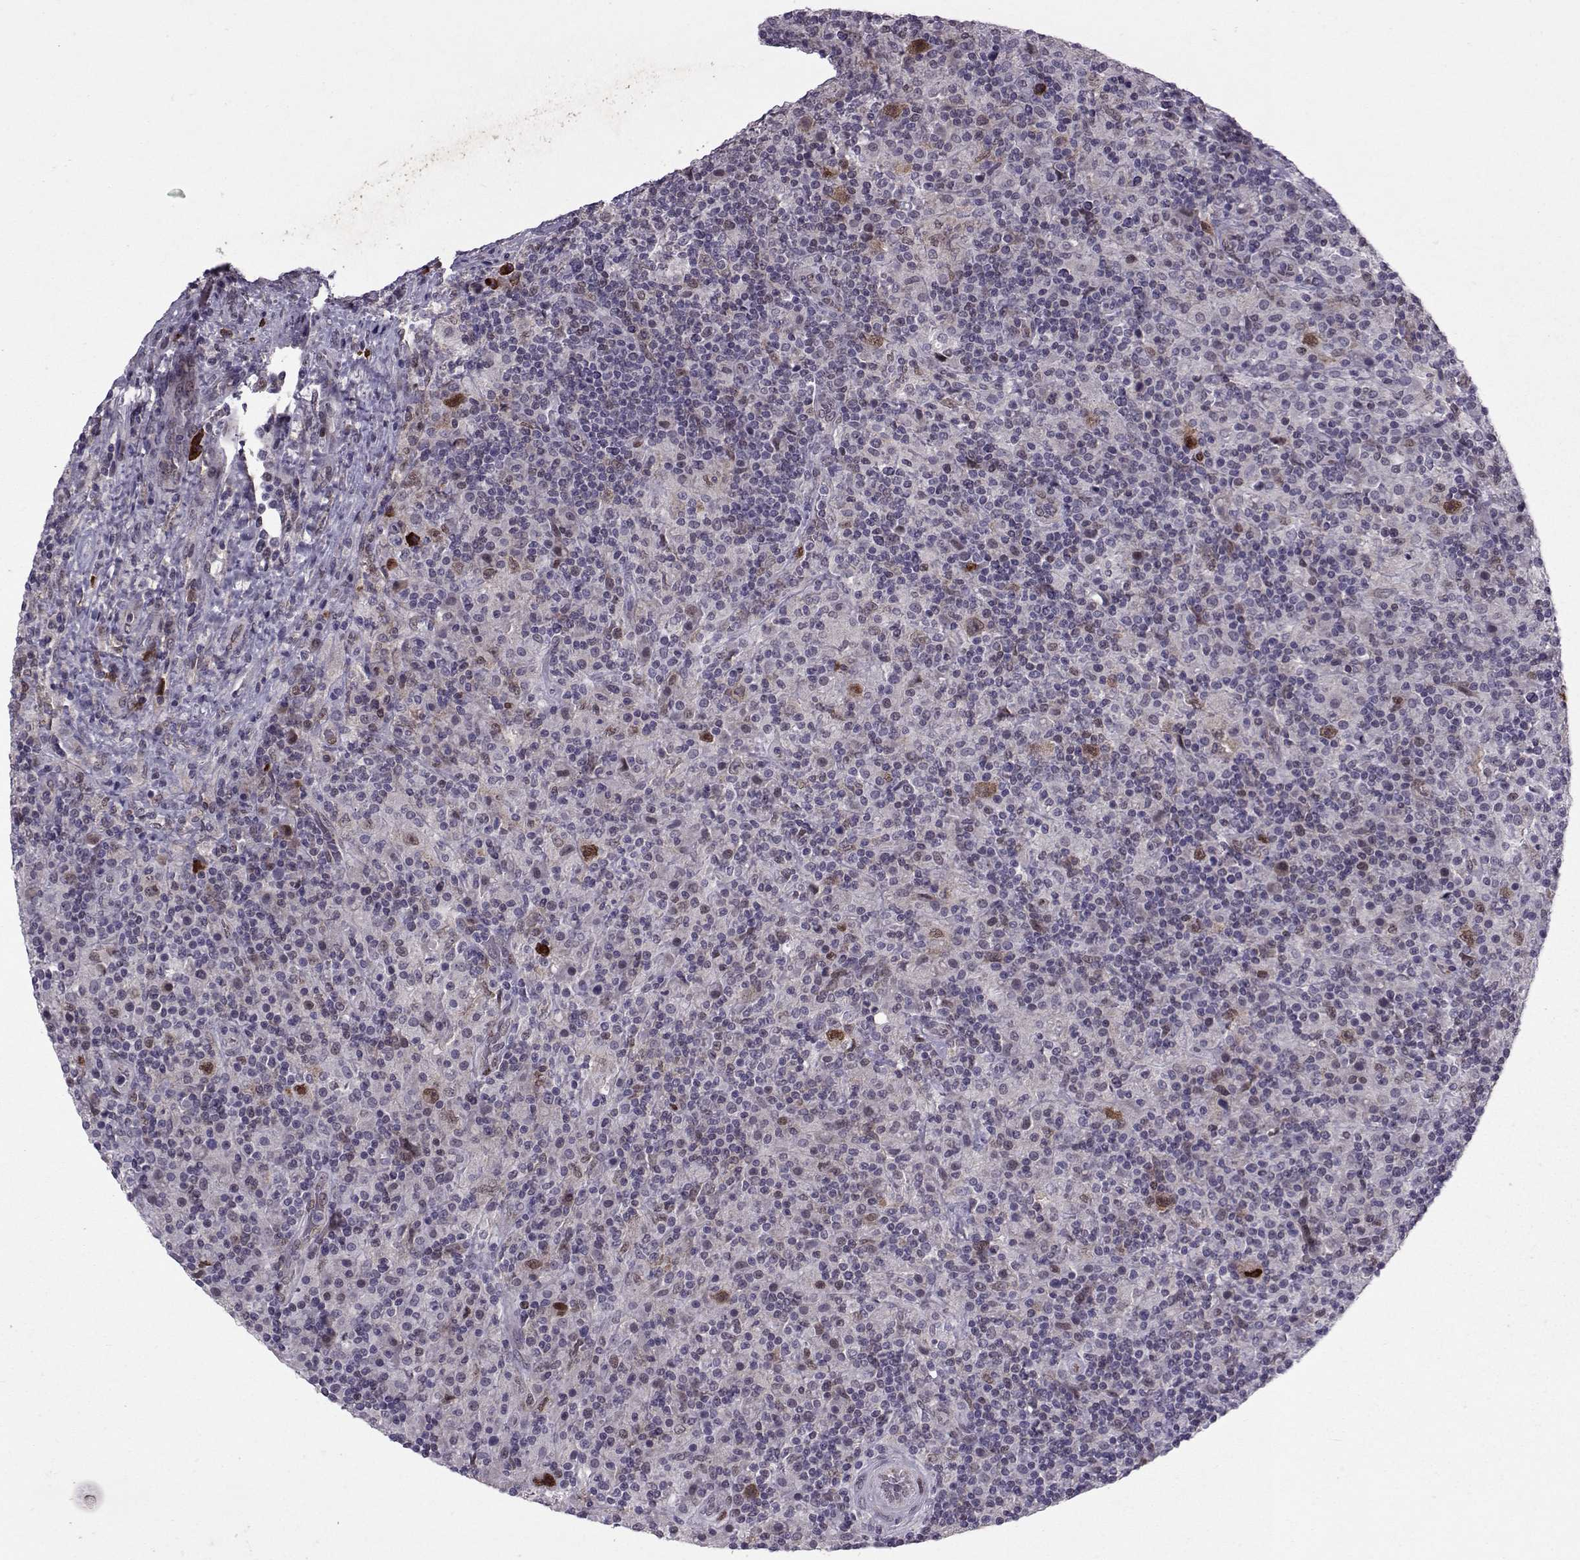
{"staining": {"intensity": "weak", "quantity": ">75%", "location": "nuclear"}, "tissue": "lymphoma", "cell_type": "Tumor cells", "image_type": "cancer", "snomed": [{"axis": "morphology", "description": "Hodgkin's disease, NOS"}, {"axis": "topography", "description": "Lymph node"}], "caption": "Hodgkin's disease tissue displays weak nuclear positivity in approximately >75% of tumor cells, visualized by immunohistochemistry.", "gene": "CDK4", "patient": {"sex": "male", "age": 70}}